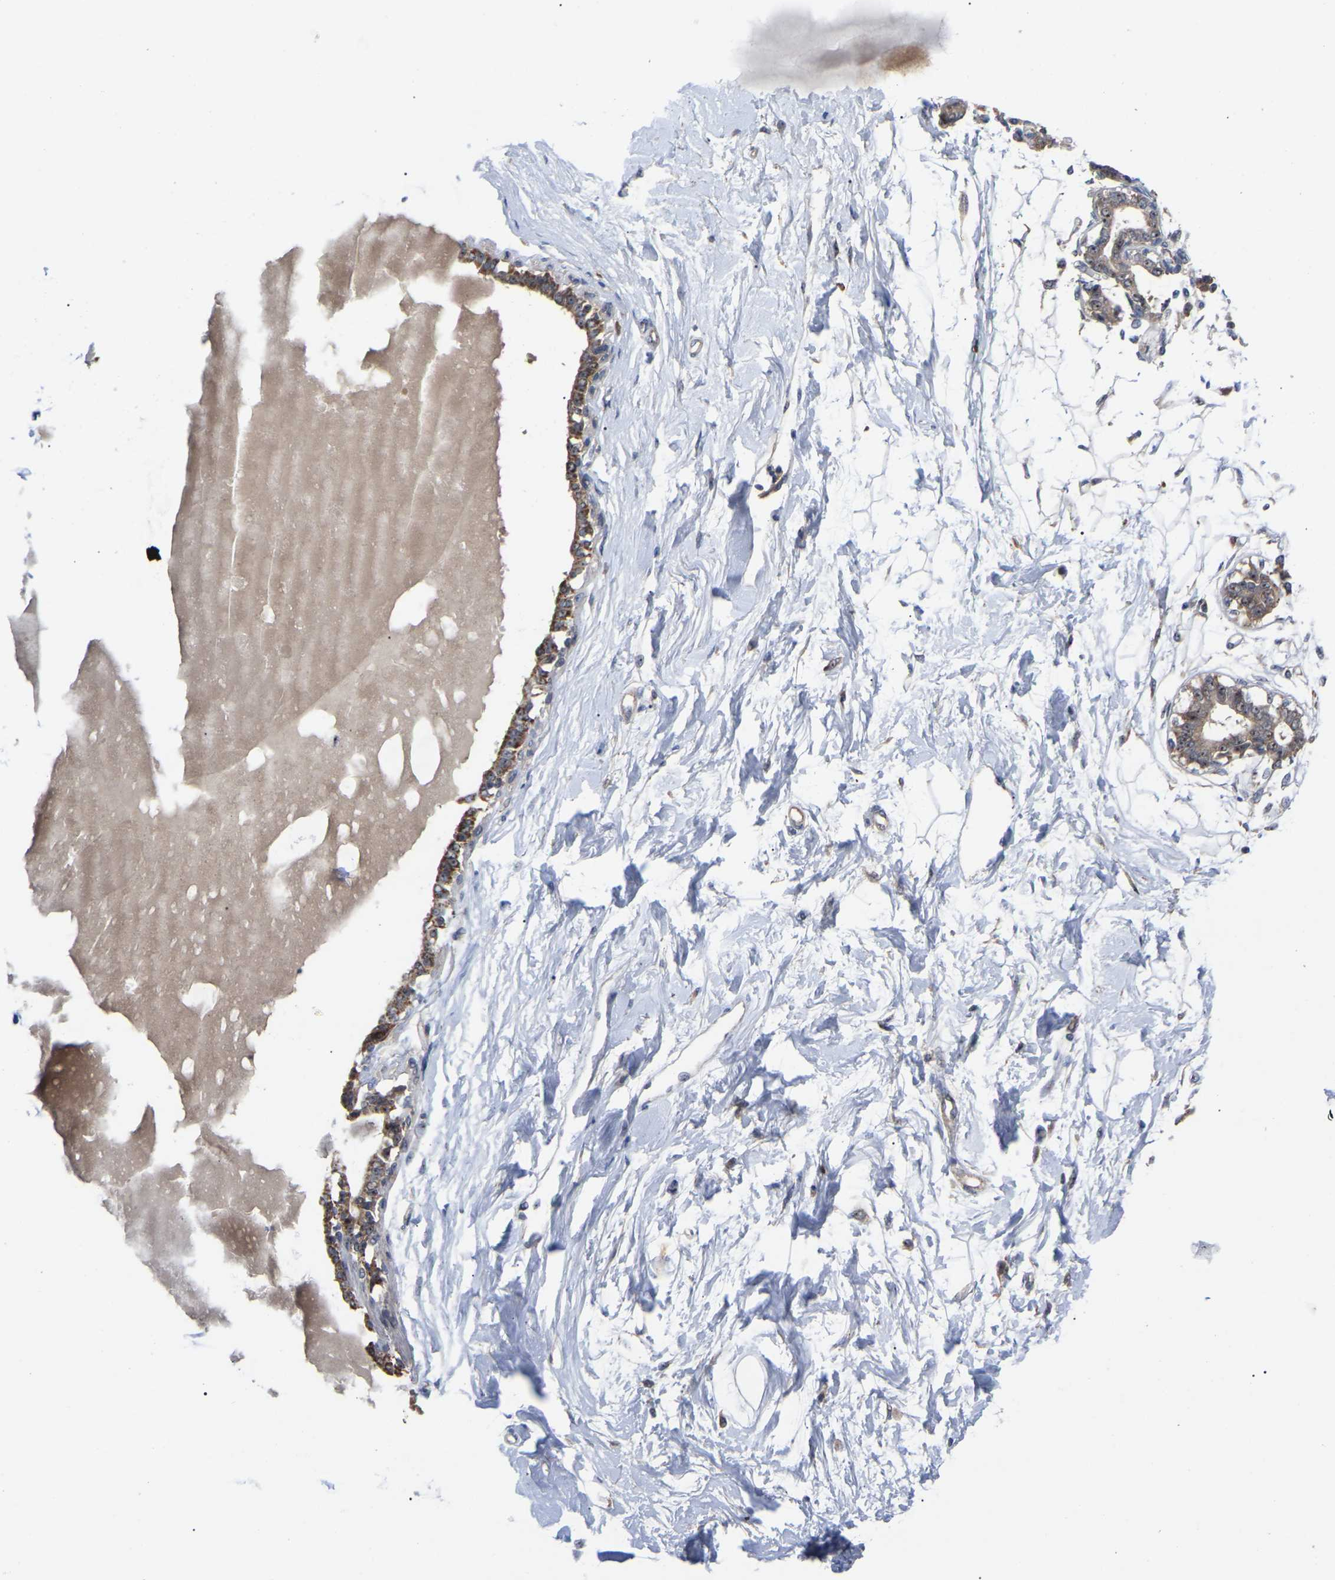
{"staining": {"intensity": "moderate", "quantity": ">75%", "location": "cytoplasmic/membranous,nuclear"}, "tissue": "breast", "cell_type": "Adipocytes", "image_type": "normal", "snomed": [{"axis": "morphology", "description": "Normal tissue, NOS"}, {"axis": "topography", "description": "Breast"}], "caption": "IHC (DAB) staining of normal human breast shows moderate cytoplasmic/membranous,nuclear protein positivity in about >75% of adipocytes. The protein of interest is shown in brown color, while the nuclei are stained blue.", "gene": "NOP53", "patient": {"sex": "female", "age": 45}}